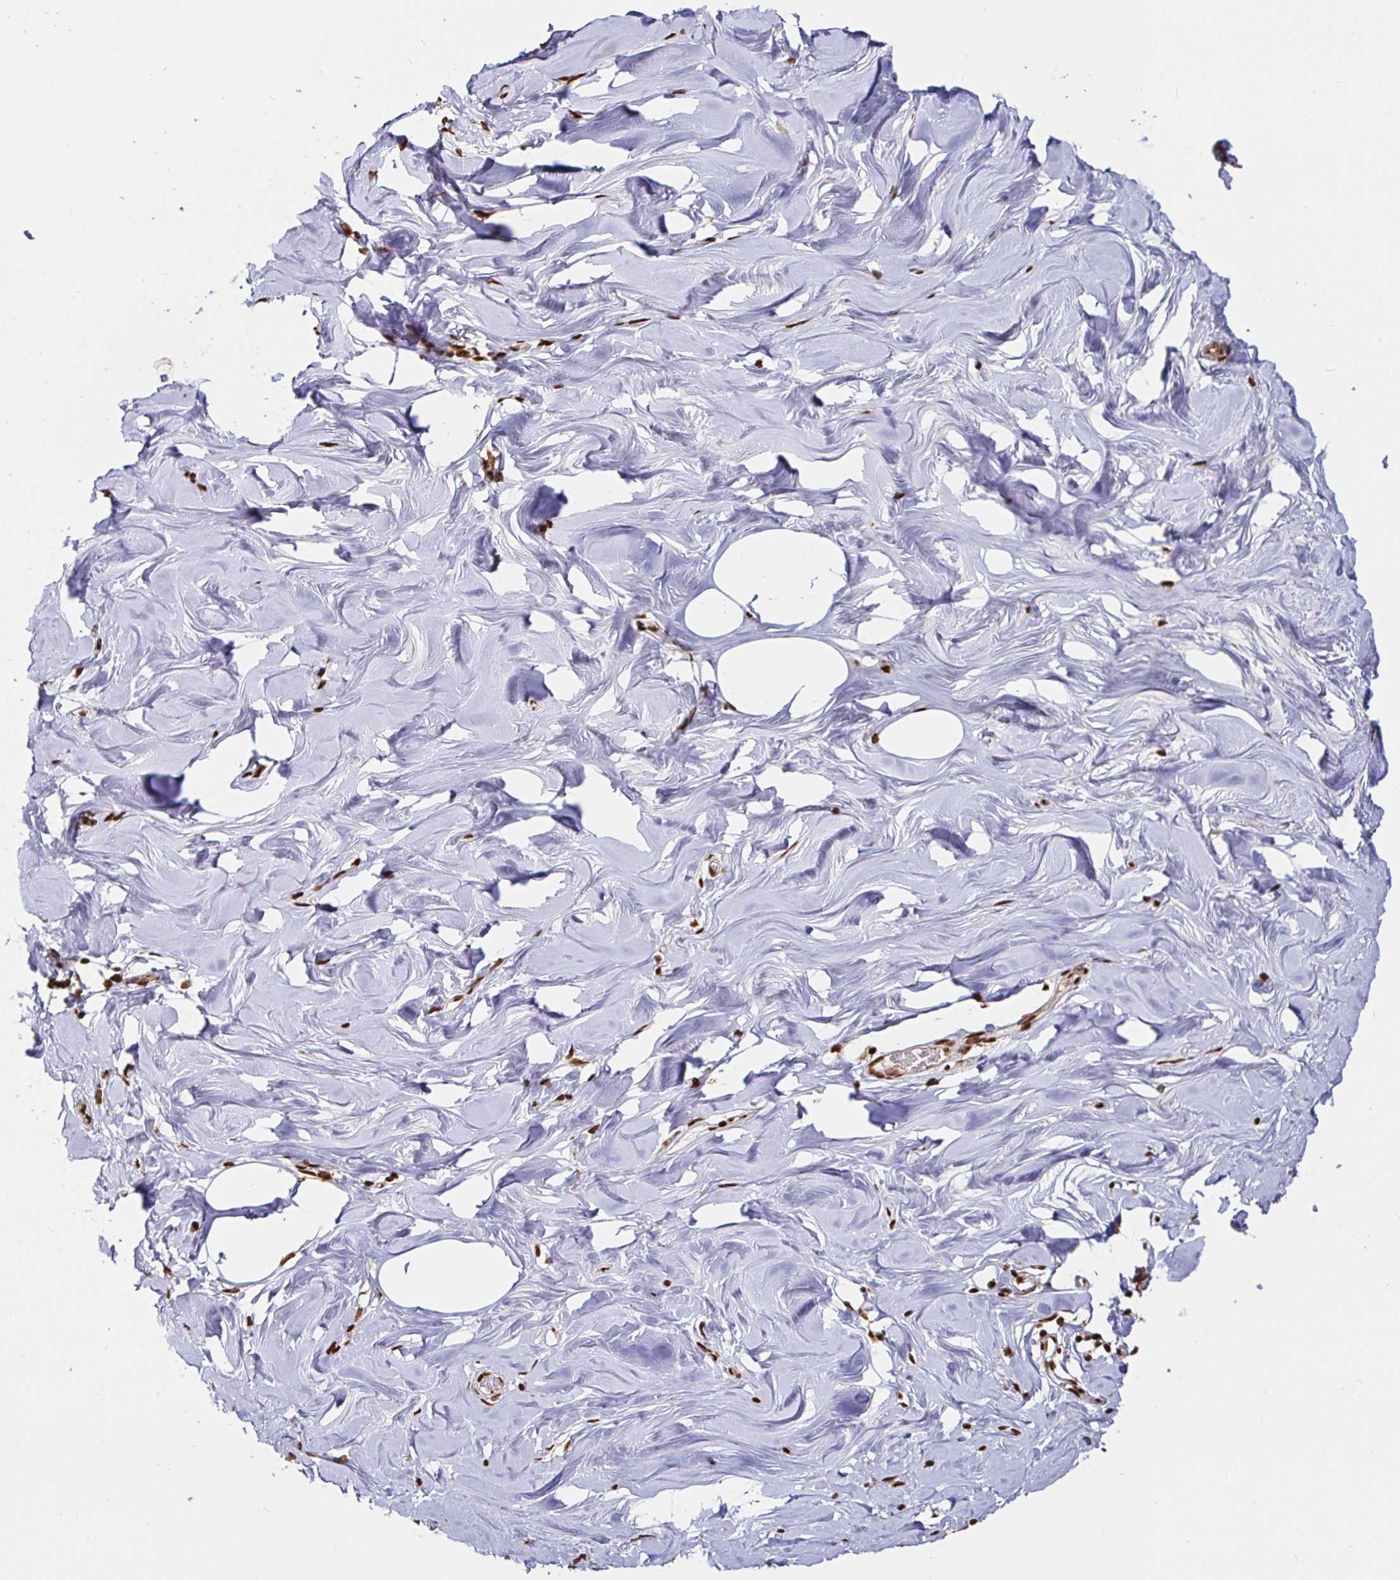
{"staining": {"intensity": "moderate", "quantity": ">75%", "location": "nuclear"}, "tissue": "breast", "cell_type": "Adipocytes", "image_type": "normal", "snomed": [{"axis": "morphology", "description": "Normal tissue, NOS"}, {"axis": "topography", "description": "Breast"}], "caption": "Immunohistochemistry staining of unremarkable breast, which demonstrates medium levels of moderate nuclear positivity in approximately >75% of adipocytes indicating moderate nuclear protein staining. The staining was performed using DAB (3,3'-diaminobenzidine) (brown) for protein detection and nuclei were counterstained in hematoxylin (blue).", "gene": "SP3", "patient": {"sex": "female", "age": 27}}